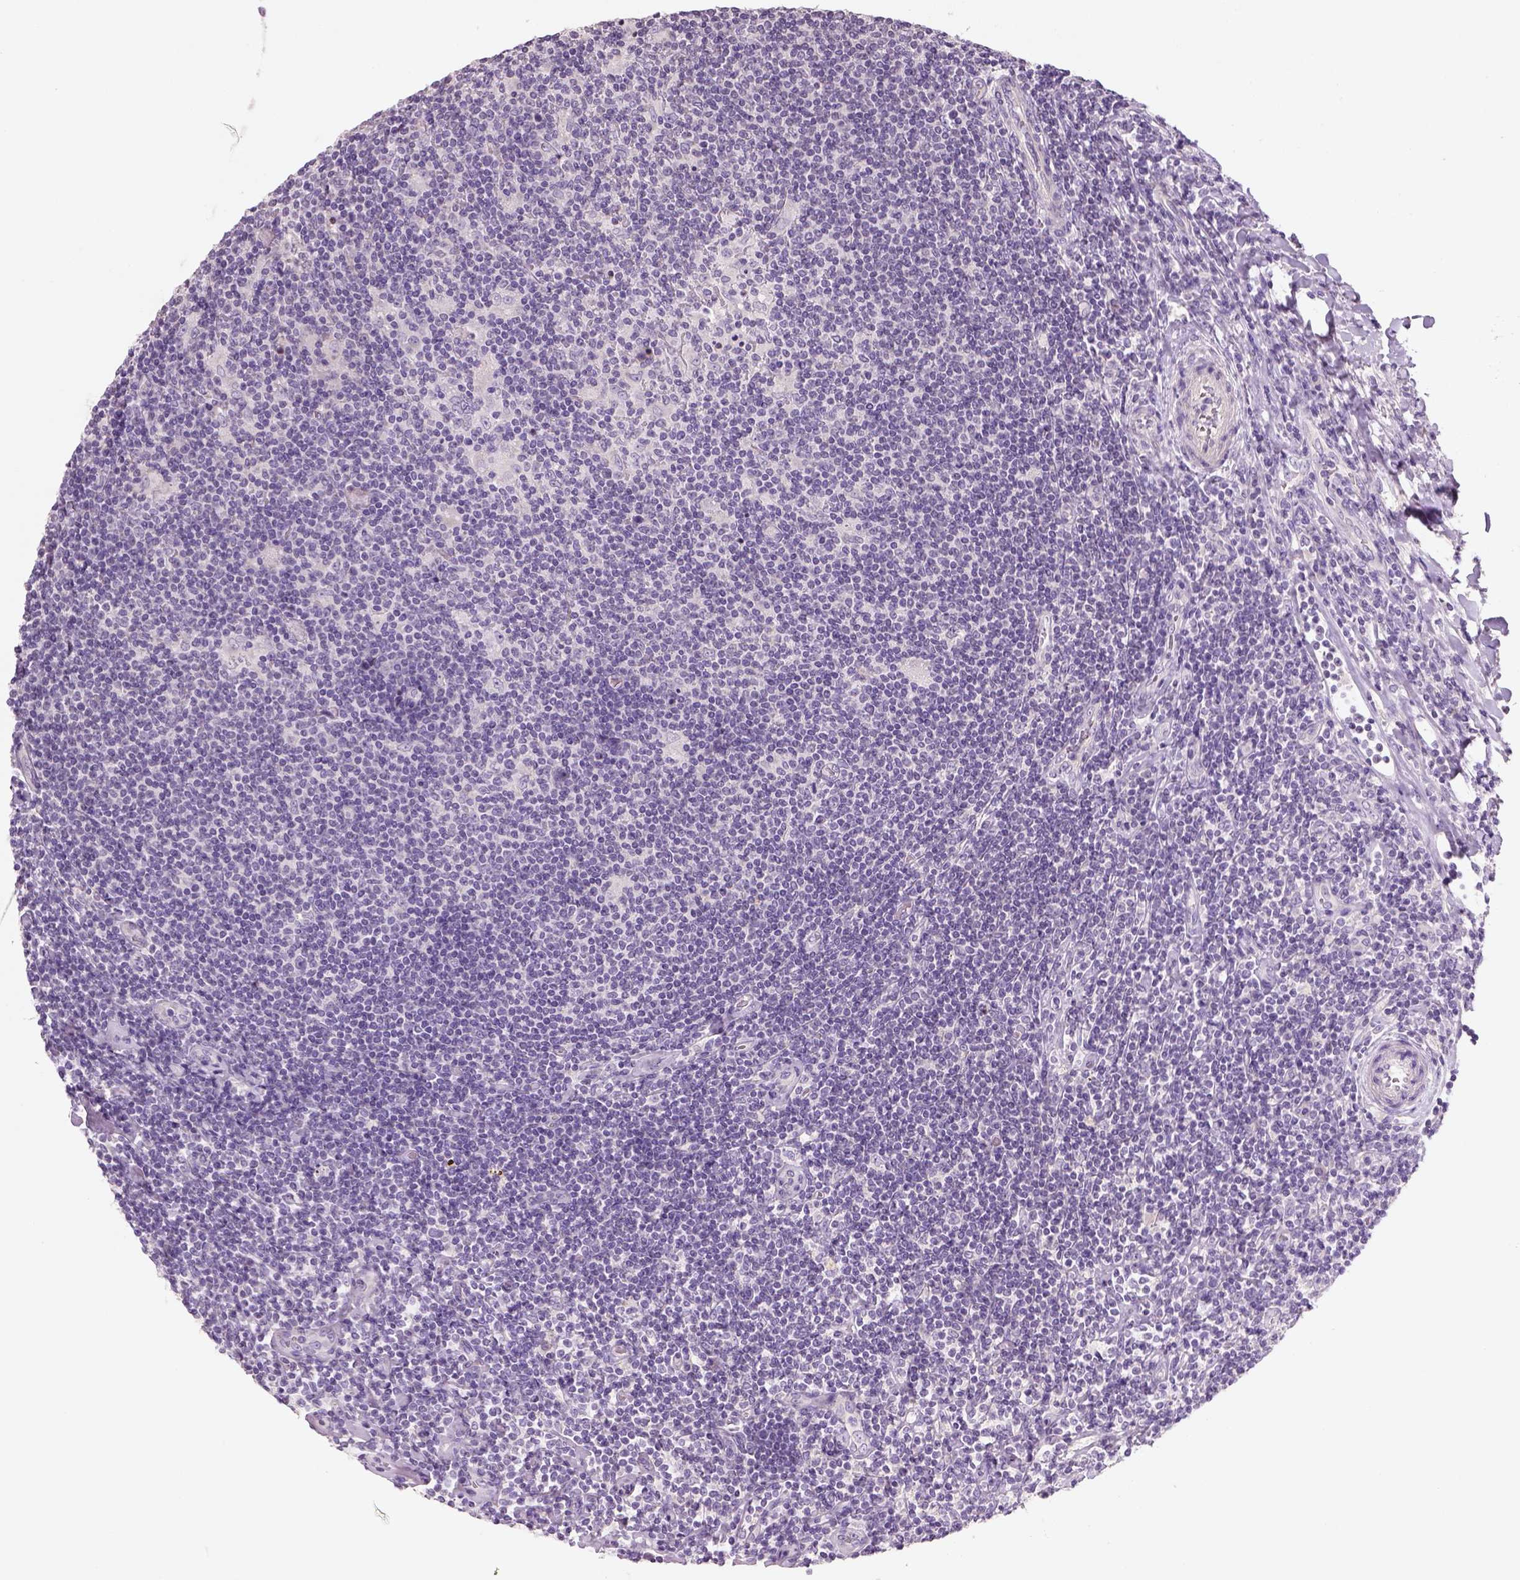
{"staining": {"intensity": "negative", "quantity": "none", "location": "none"}, "tissue": "lymphoma", "cell_type": "Tumor cells", "image_type": "cancer", "snomed": [{"axis": "morphology", "description": "Hodgkin's disease, NOS"}, {"axis": "topography", "description": "Lymph node"}], "caption": "Immunohistochemistry micrograph of human Hodgkin's disease stained for a protein (brown), which shows no positivity in tumor cells.", "gene": "NUDT6", "patient": {"sex": "male", "age": 40}}